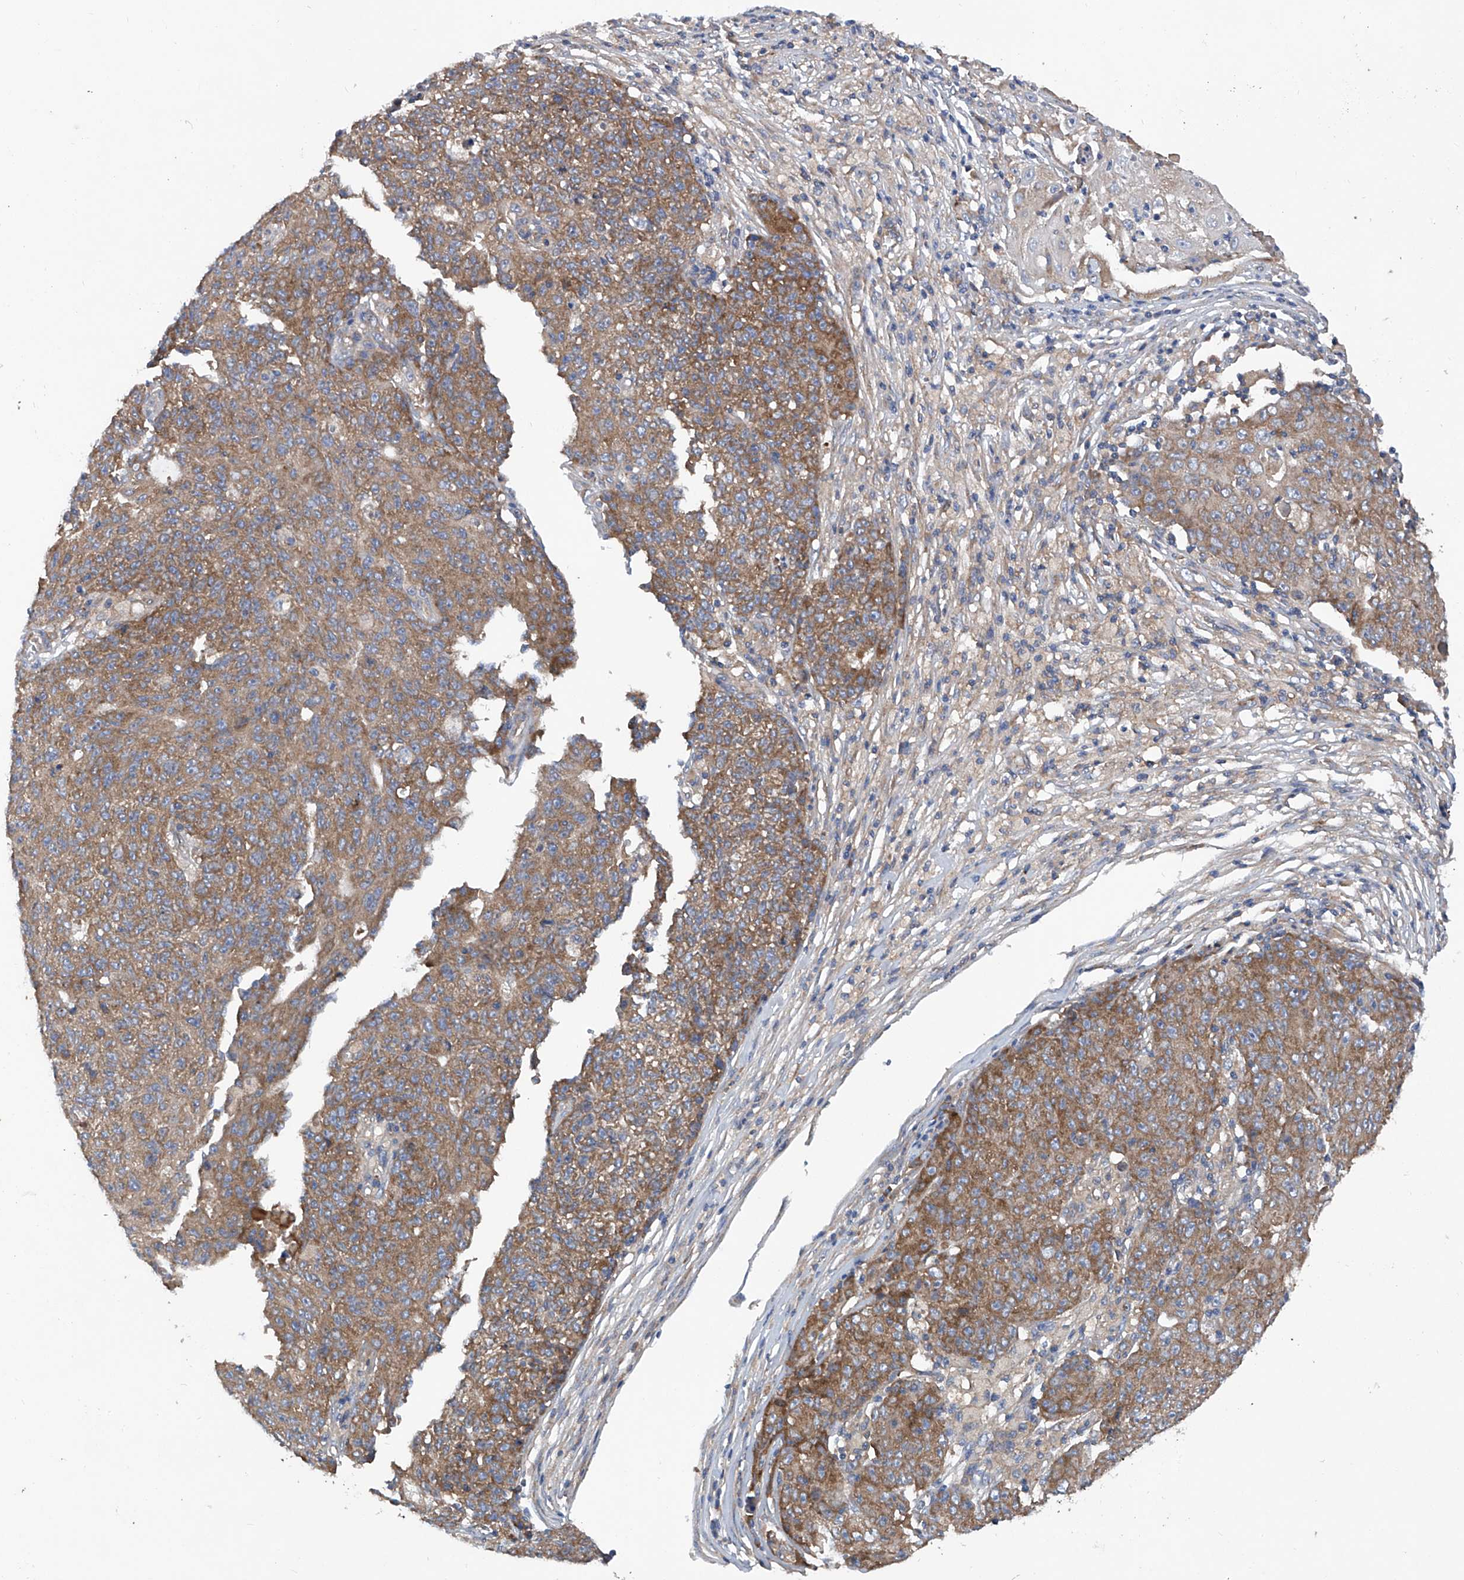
{"staining": {"intensity": "moderate", "quantity": ">75%", "location": "cytoplasmic/membranous"}, "tissue": "ovarian cancer", "cell_type": "Tumor cells", "image_type": "cancer", "snomed": [{"axis": "morphology", "description": "Carcinoma, endometroid"}, {"axis": "topography", "description": "Ovary"}], "caption": "DAB immunohistochemical staining of ovarian cancer (endometroid carcinoma) demonstrates moderate cytoplasmic/membranous protein positivity in about >75% of tumor cells.", "gene": "ASCC3", "patient": {"sex": "female", "age": 42}}